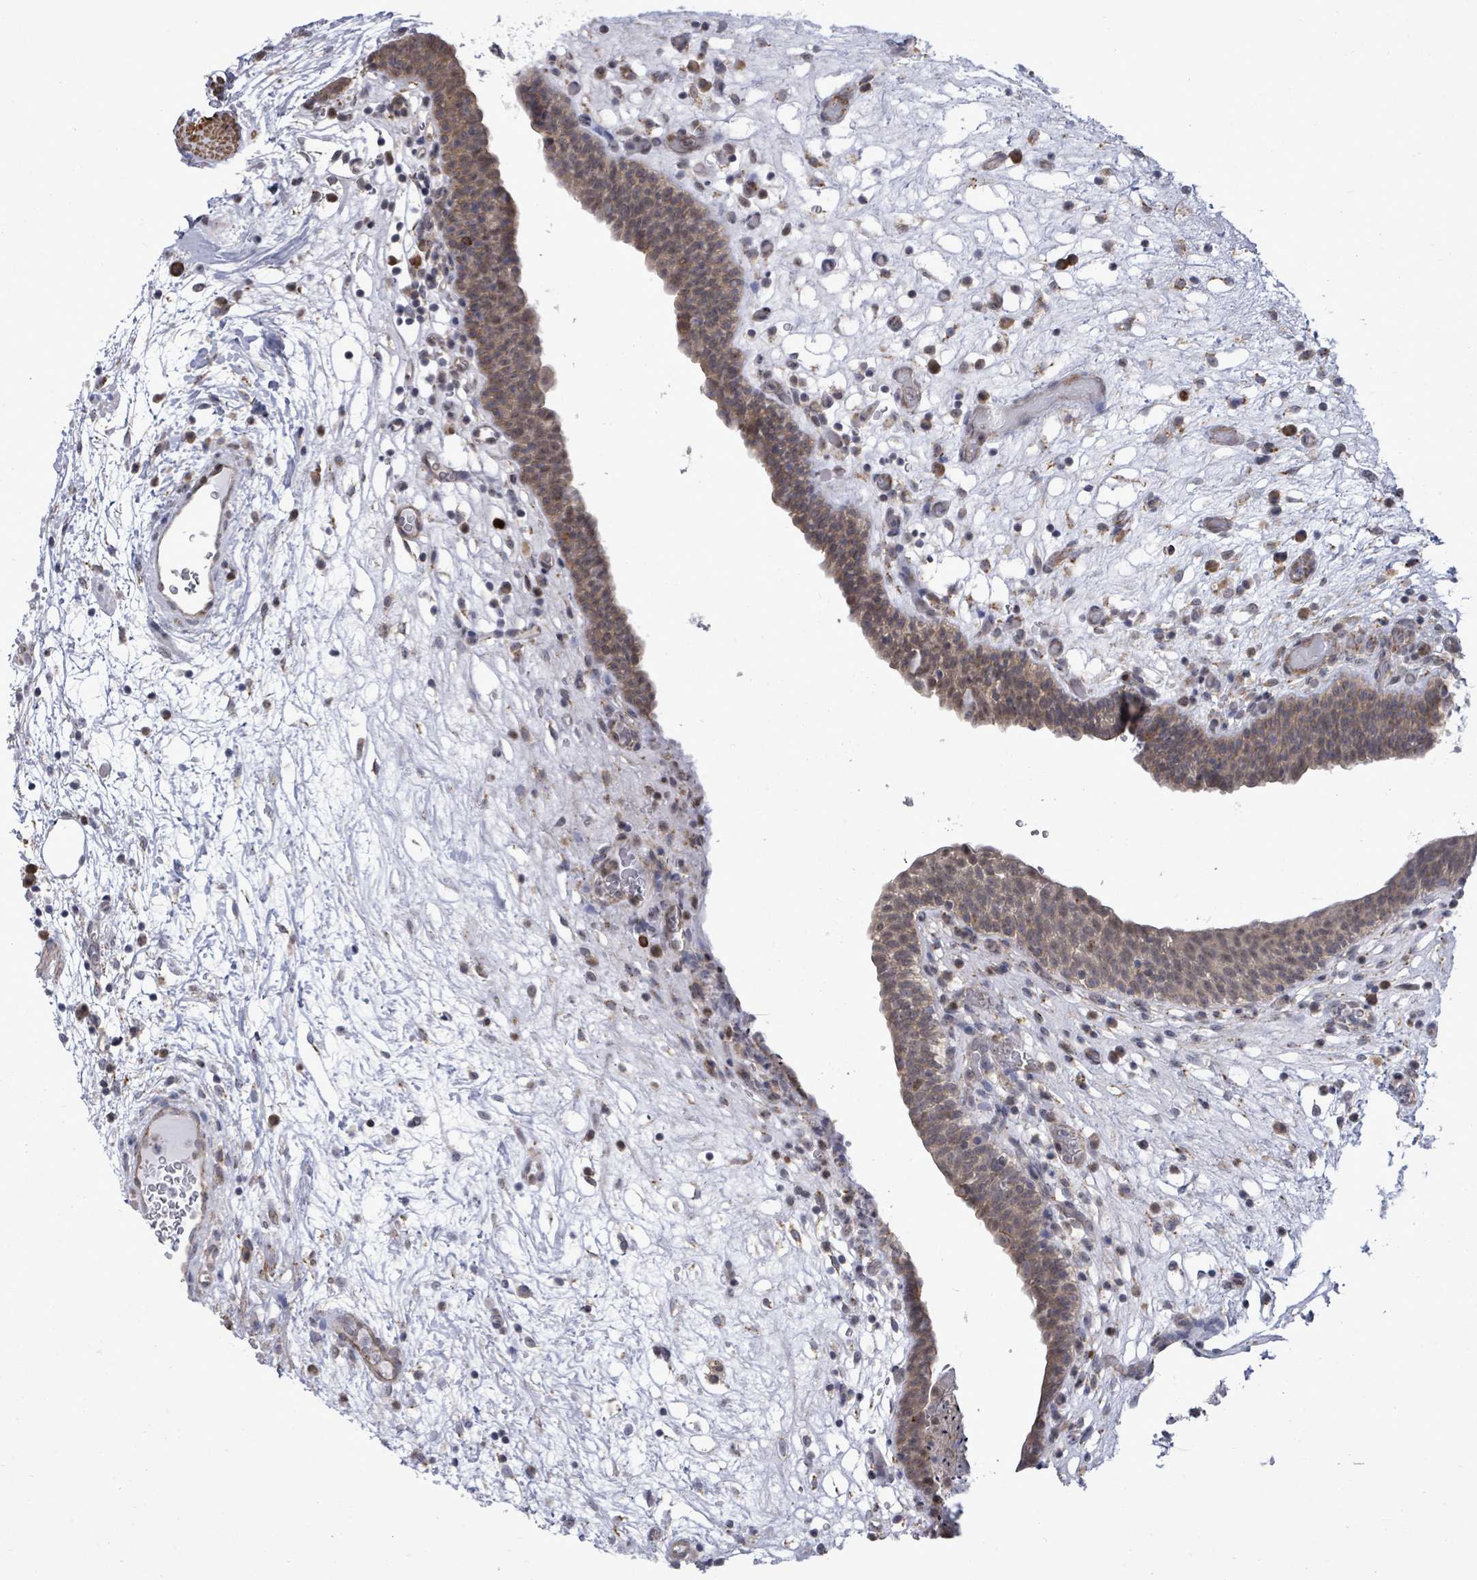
{"staining": {"intensity": "moderate", "quantity": "<25%", "location": "cytoplasmic/membranous,nuclear"}, "tissue": "urinary bladder", "cell_type": "Urothelial cells", "image_type": "normal", "snomed": [{"axis": "morphology", "description": "Normal tissue, NOS"}, {"axis": "topography", "description": "Urinary bladder"}], "caption": "Urinary bladder stained with DAB IHC shows low levels of moderate cytoplasmic/membranous,nuclear positivity in approximately <25% of urothelial cells.", "gene": "PAPSS1", "patient": {"sex": "male", "age": 71}}